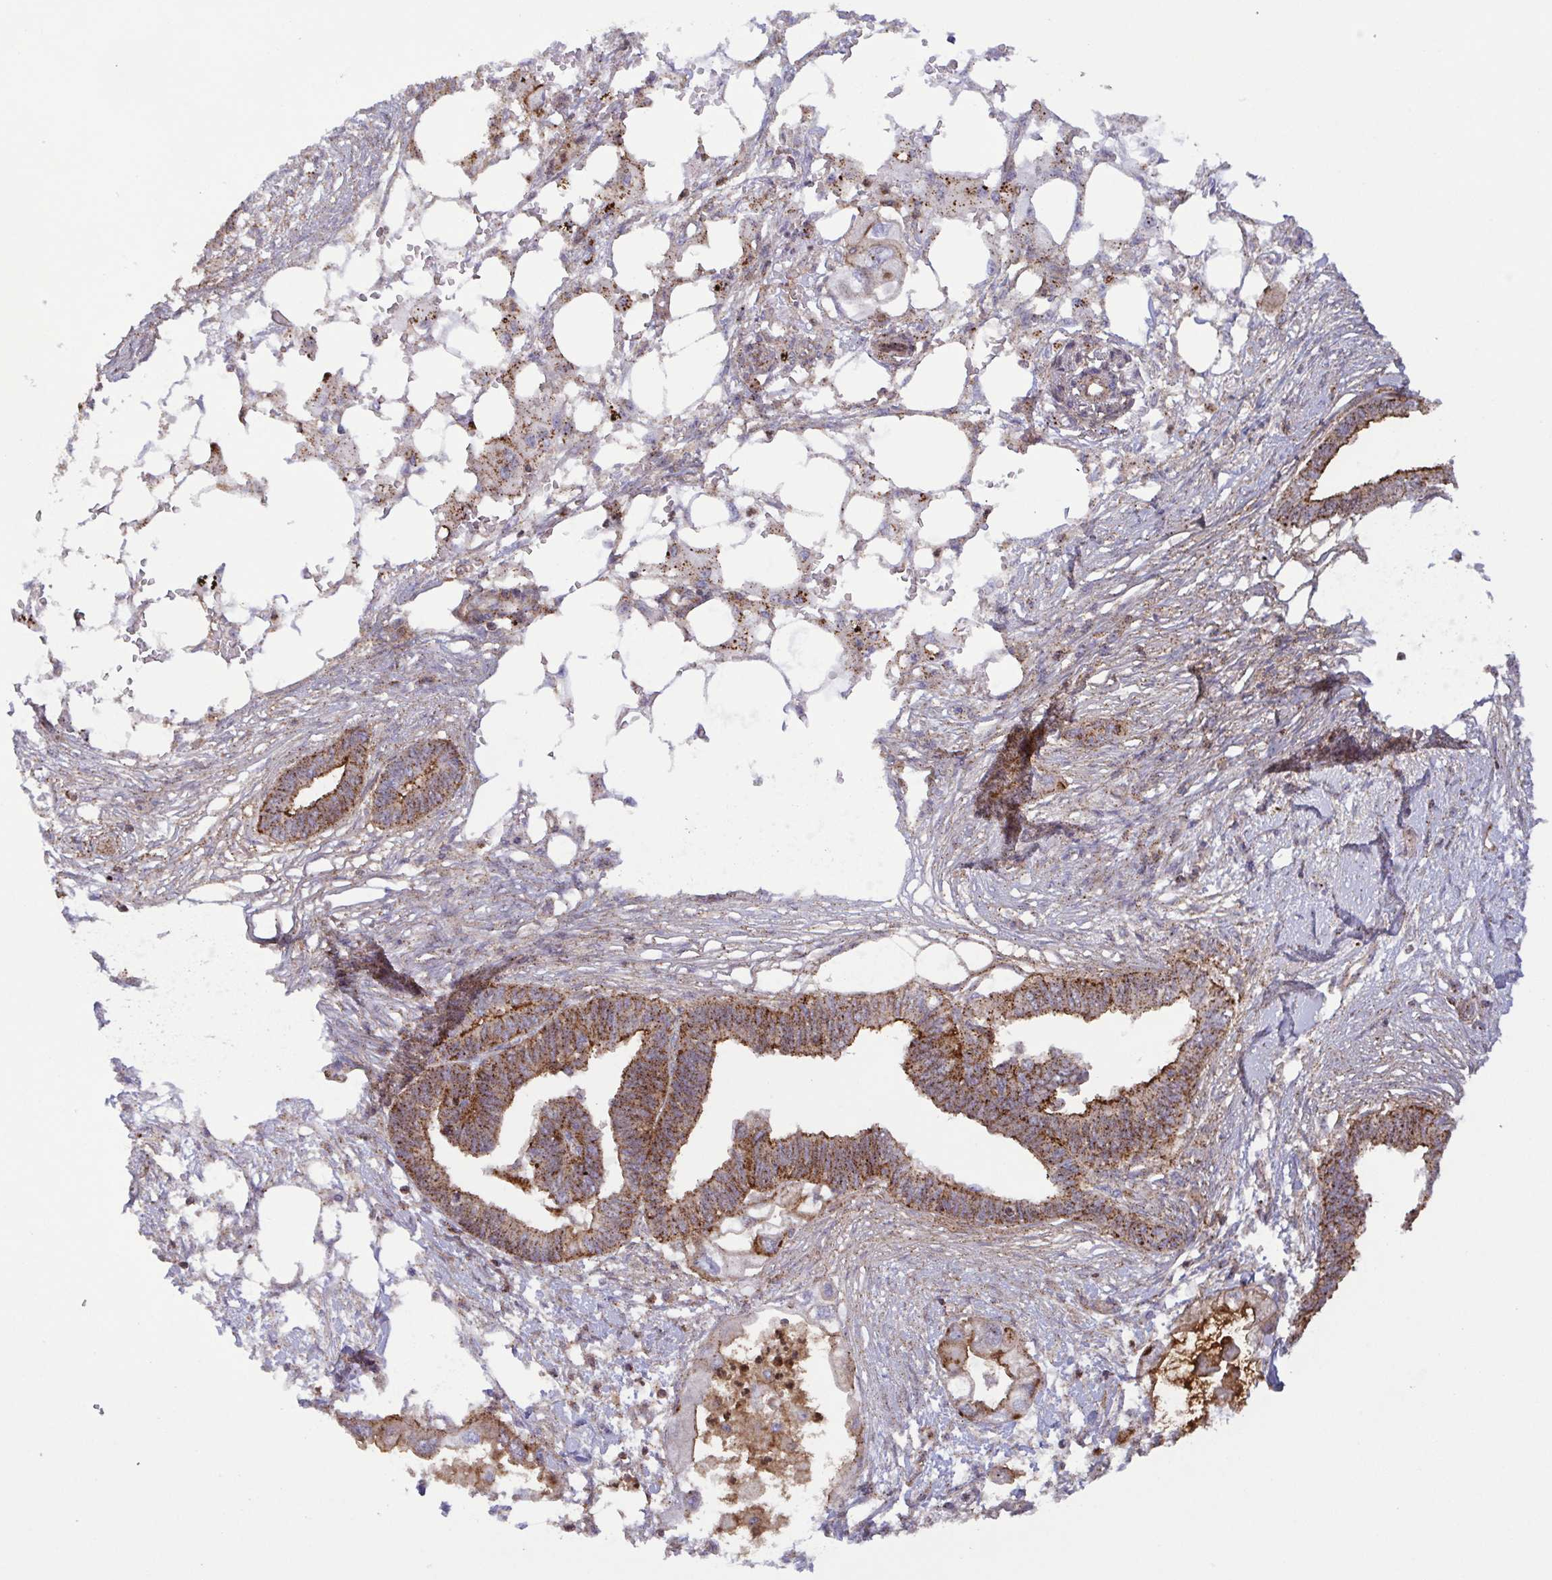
{"staining": {"intensity": "moderate", "quantity": ">75%", "location": "cytoplasmic/membranous"}, "tissue": "endometrial cancer", "cell_type": "Tumor cells", "image_type": "cancer", "snomed": [{"axis": "morphology", "description": "Adenocarcinoma, NOS"}, {"axis": "morphology", "description": "Adenocarcinoma, metastatic, NOS"}, {"axis": "topography", "description": "Adipose tissue"}, {"axis": "topography", "description": "Endometrium"}], "caption": "High-power microscopy captured an immunohistochemistry histopathology image of endometrial adenocarcinoma, revealing moderate cytoplasmic/membranous staining in about >75% of tumor cells.", "gene": "CHMP1B", "patient": {"sex": "female", "age": 67}}